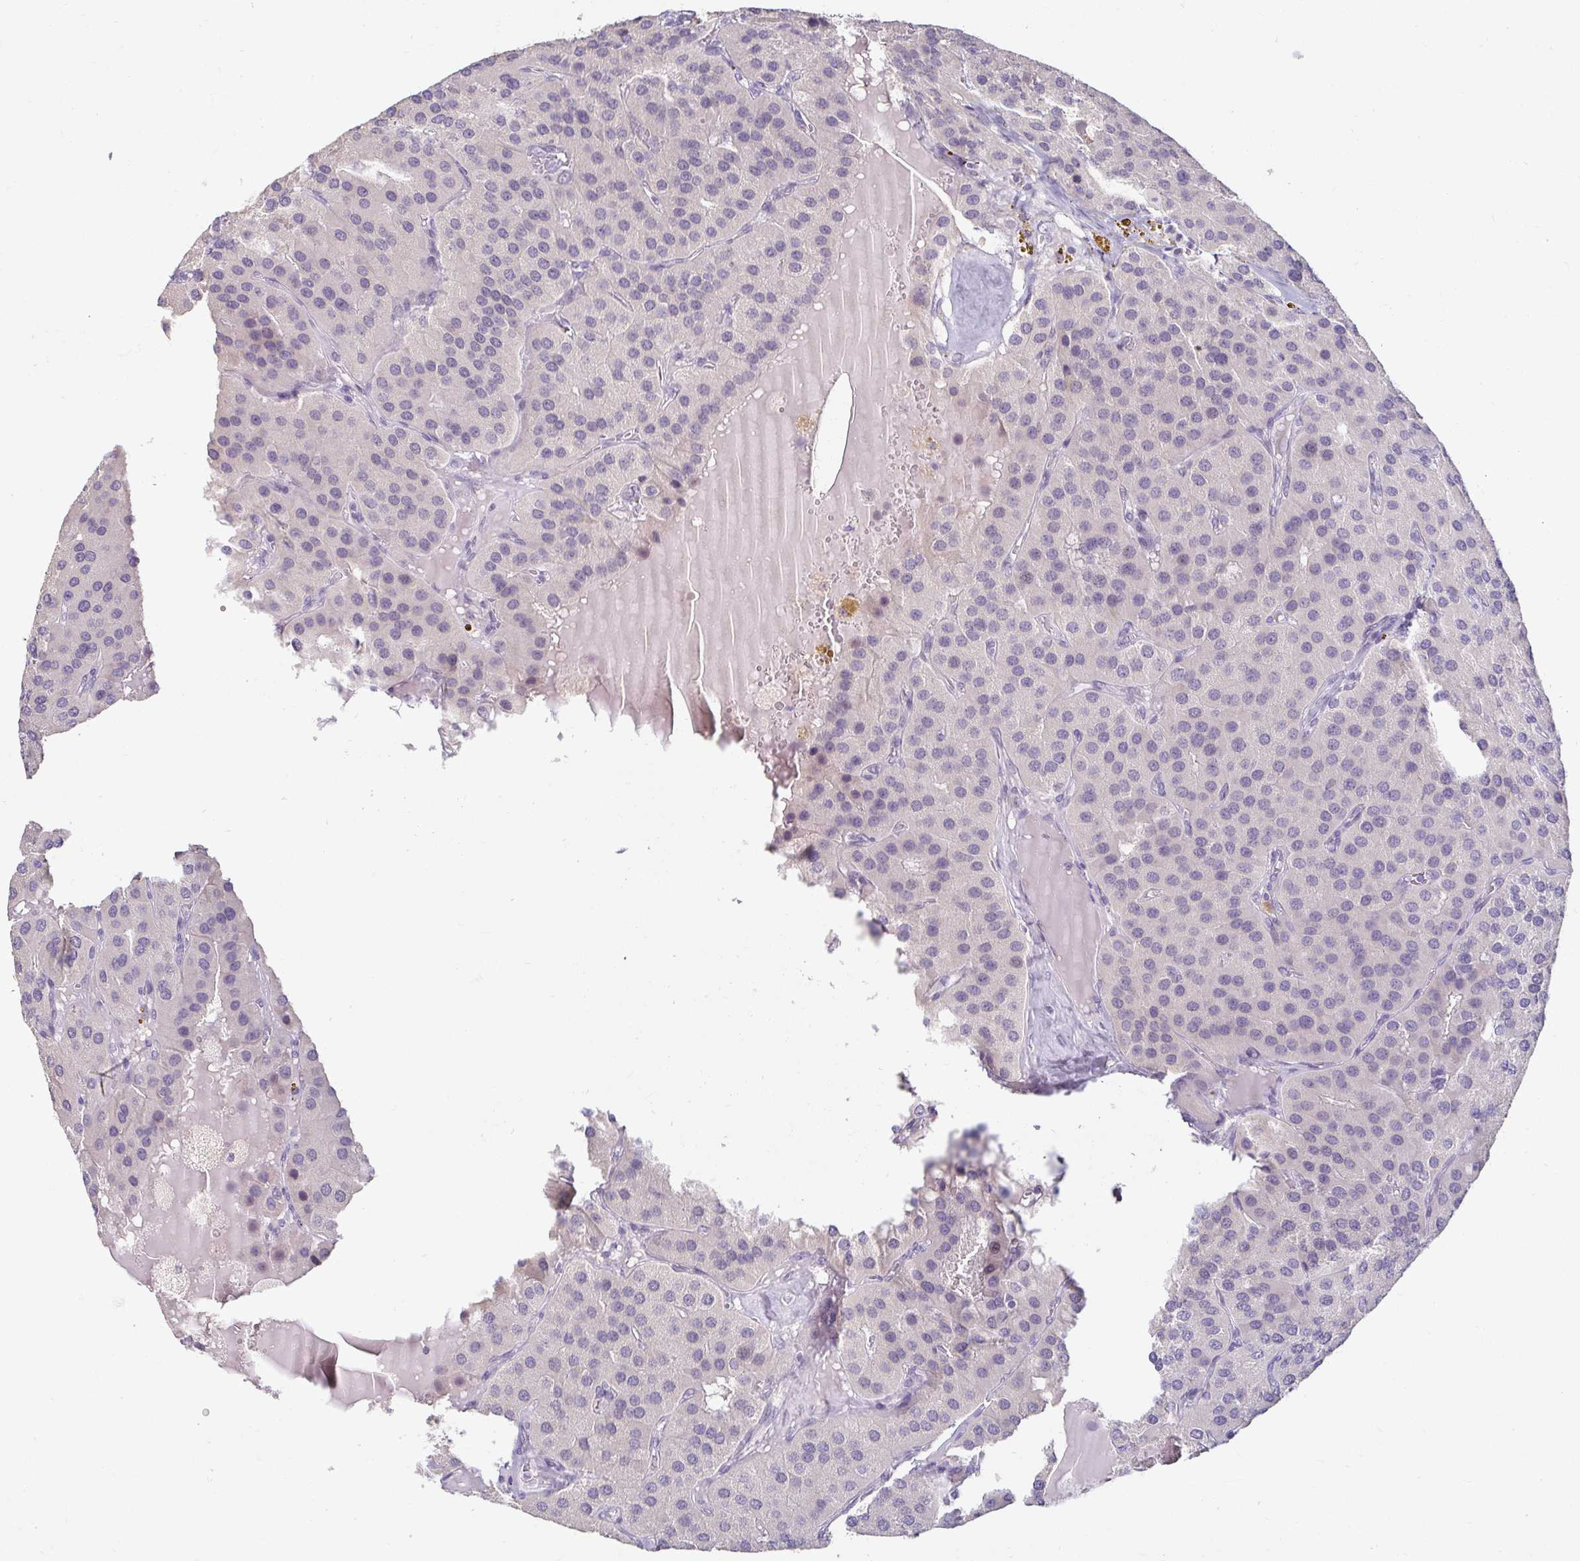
{"staining": {"intensity": "negative", "quantity": "none", "location": "none"}, "tissue": "parathyroid gland", "cell_type": "Glandular cells", "image_type": "normal", "snomed": [{"axis": "morphology", "description": "Normal tissue, NOS"}, {"axis": "morphology", "description": "Adenoma, NOS"}, {"axis": "topography", "description": "Parathyroid gland"}], "caption": "IHC image of normal human parathyroid gland stained for a protein (brown), which demonstrates no staining in glandular cells. Brightfield microscopy of immunohistochemistry stained with DAB (3,3'-diaminobenzidine) (brown) and hematoxylin (blue), captured at high magnification.", "gene": "DDN", "patient": {"sex": "female", "age": 86}}